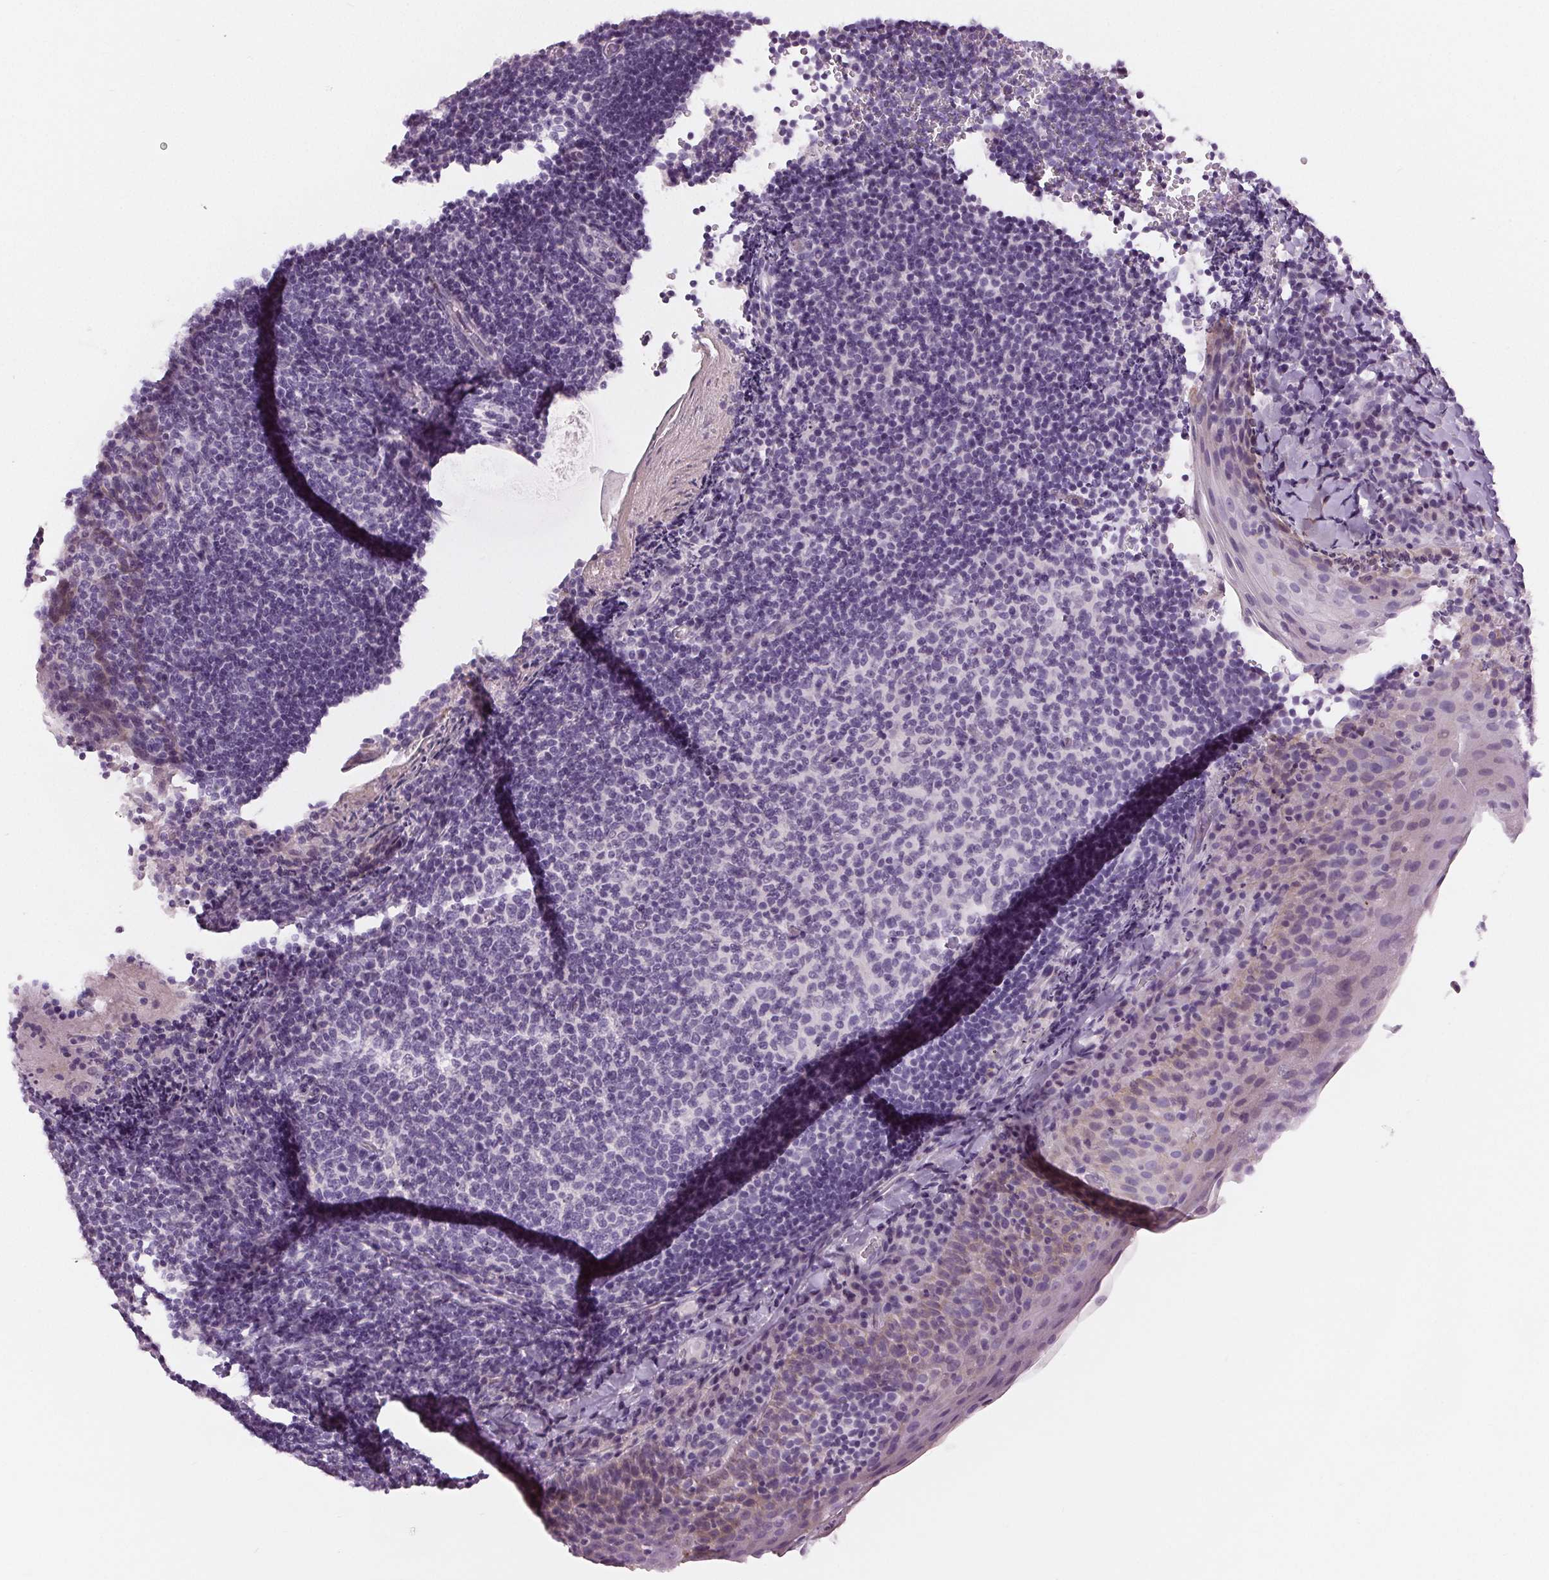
{"staining": {"intensity": "negative", "quantity": "none", "location": "none"}, "tissue": "tonsil", "cell_type": "Germinal center cells", "image_type": "normal", "snomed": [{"axis": "morphology", "description": "Normal tissue, NOS"}, {"axis": "topography", "description": "Tonsil"}], "caption": "High power microscopy histopathology image of an immunohistochemistry (IHC) histopathology image of benign tonsil, revealing no significant staining in germinal center cells. The staining was performed using DAB to visualize the protein expression in brown, while the nuclei were stained in blue with hematoxylin (Magnification: 20x).", "gene": "MISP", "patient": {"sex": "female", "age": 10}}